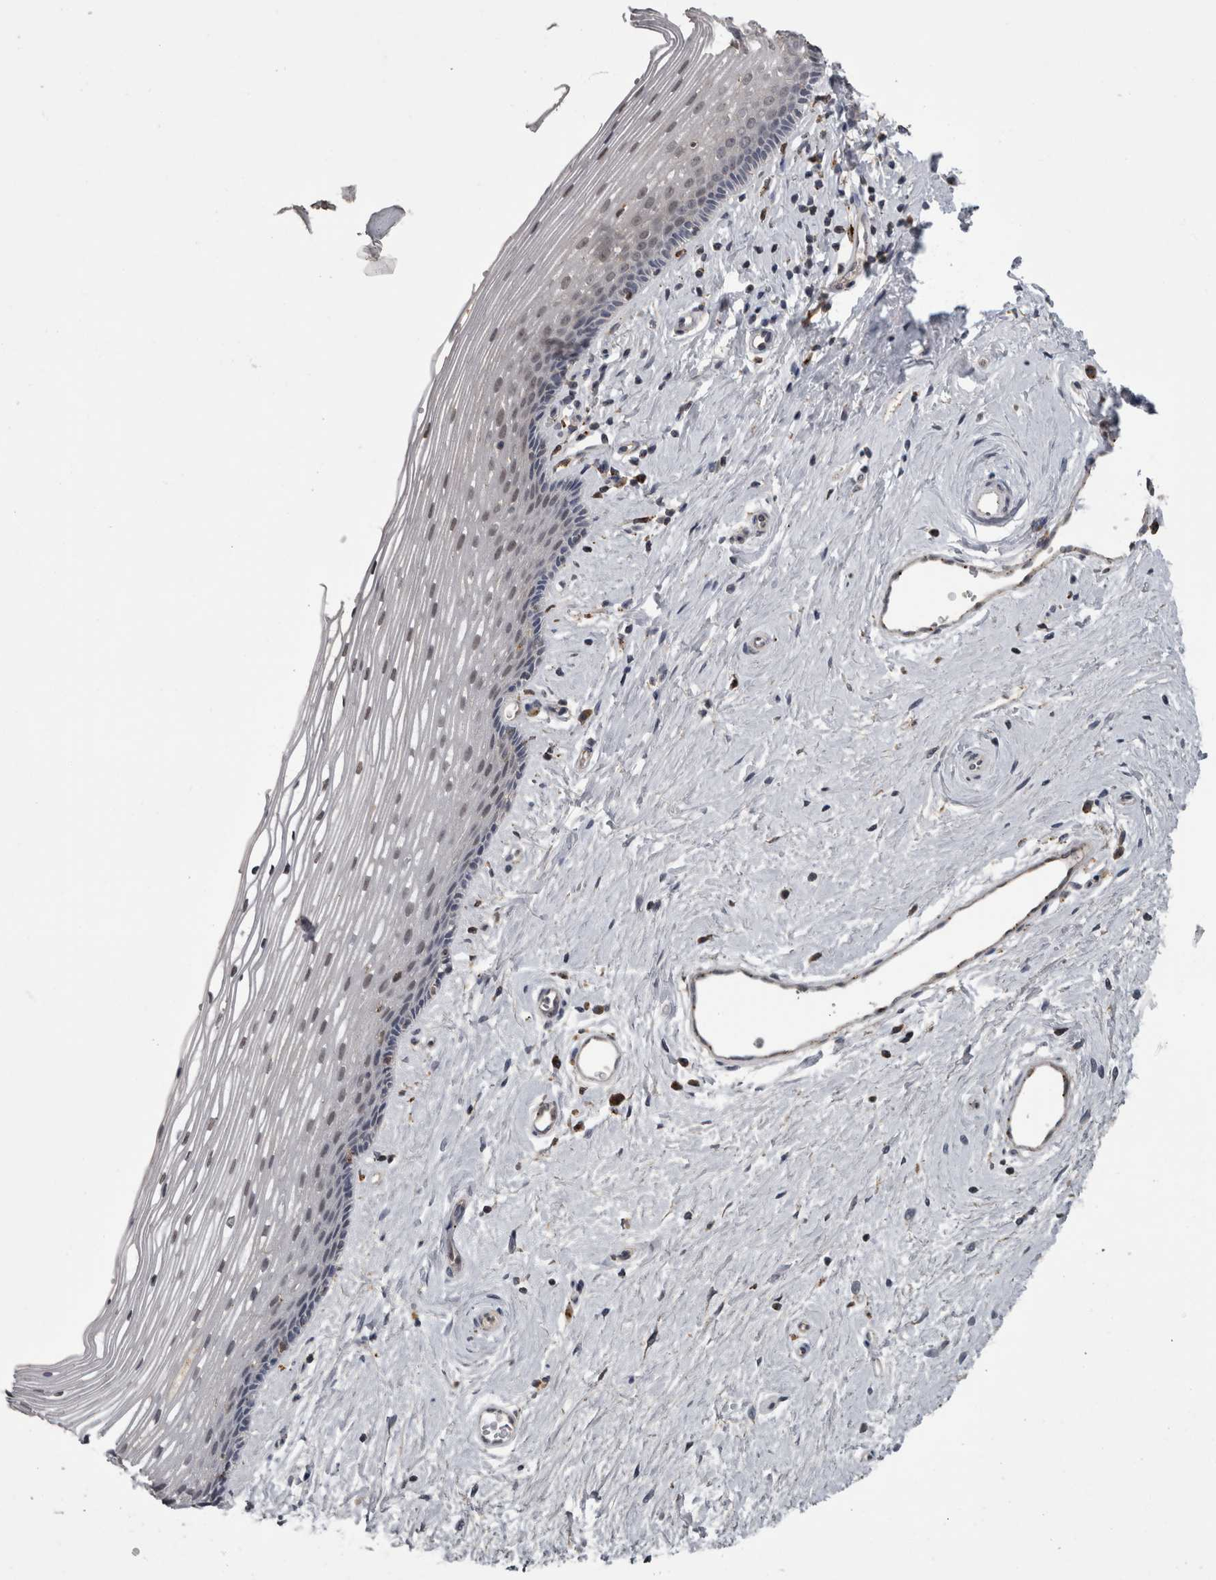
{"staining": {"intensity": "weak", "quantity": "<25%", "location": "nuclear"}, "tissue": "vagina", "cell_type": "Squamous epithelial cells", "image_type": "normal", "snomed": [{"axis": "morphology", "description": "Normal tissue, NOS"}, {"axis": "topography", "description": "Vagina"}], "caption": "Vagina was stained to show a protein in brown. There is no significant expression in squamous epithelial cells. (Immunohistochemistry, brightfield microscopy, high magnification).", "gene": "NAAA", "patient": {"sex": "female", "age": 46}}